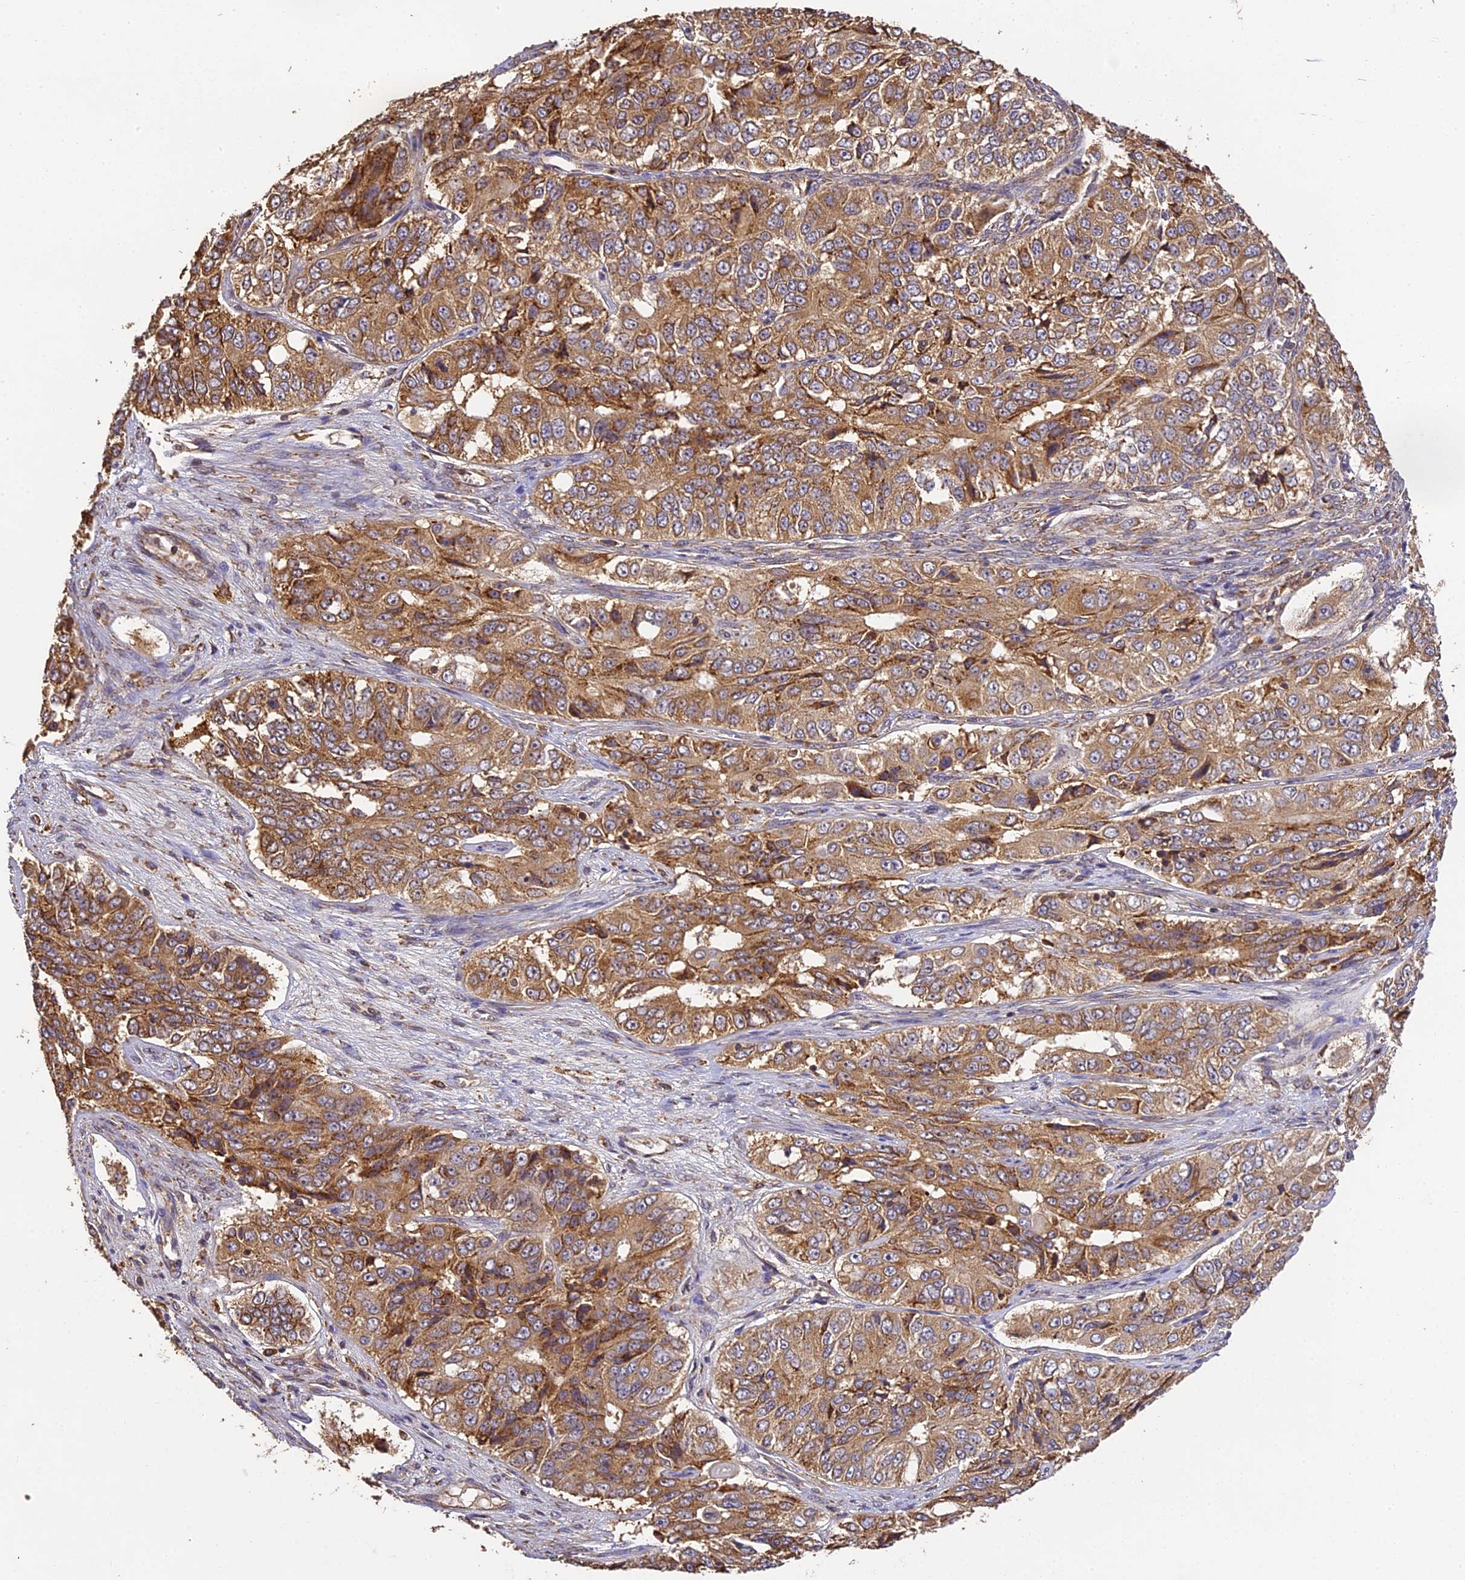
{"staining": {"intensity": "moderate", "quantity": ">75%", "location": "cytoplasmic/membranous"}, "tissue": "ovarian cancer", "cell_type": "Tumor cells", "image_type": "cancer", "snomed": [{"axis": "morphology", "description": "Carcinoma, endometroid"}, {"axis": "topography", "description": "Ovary"}], "caption": "Immunohistochemical staining of ovarian cancer shows moderate cytoplasmic/membranous protein expression in approximately >75% of tumor cells.", "gene": "BRAP", "patient": {"sex": "female", "age": 51}}